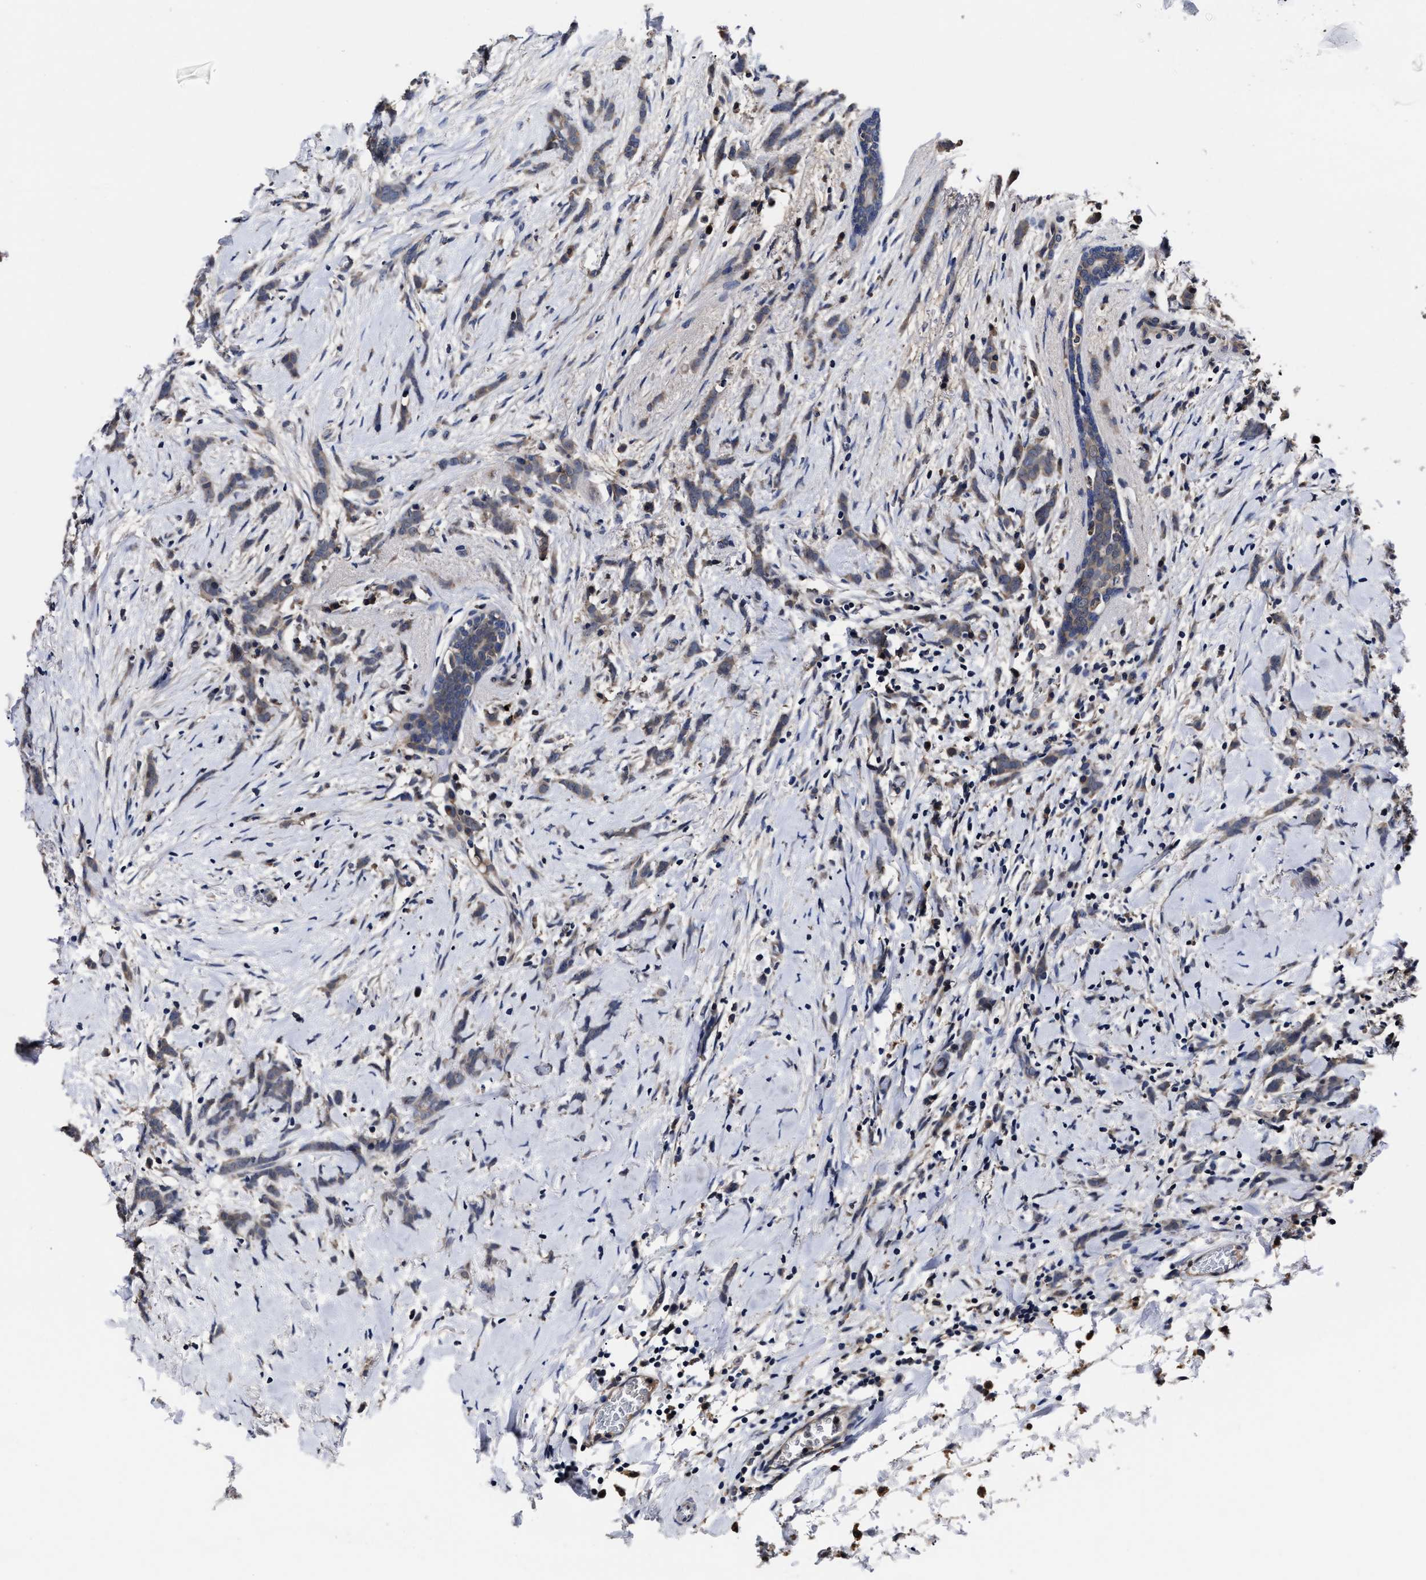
{"staining": {"intensity": "weak", "quantity": ">75%", "location": "cytoplasmic/membranous"}, "tissue": "breast cancer", "cell_type": "Tumor cells", "image_type": "cancer", "snomed": [{"axis": "morphology", "description": "Lobular carcinoma, in situ"}, {"axis": "morphology", "description": "Lobular carcinoma"}, {"axis": "topography", "description": "Breast"}], "caption": "Breast cancer (lobular carcinoma) was stained to show a protein in brown. There is low levels of weak cytoplasmic/membranous staining in approximately >75% of tumor cells.", "gene": "SOCS5", "patient": {"sex": "female", "age": 41}}